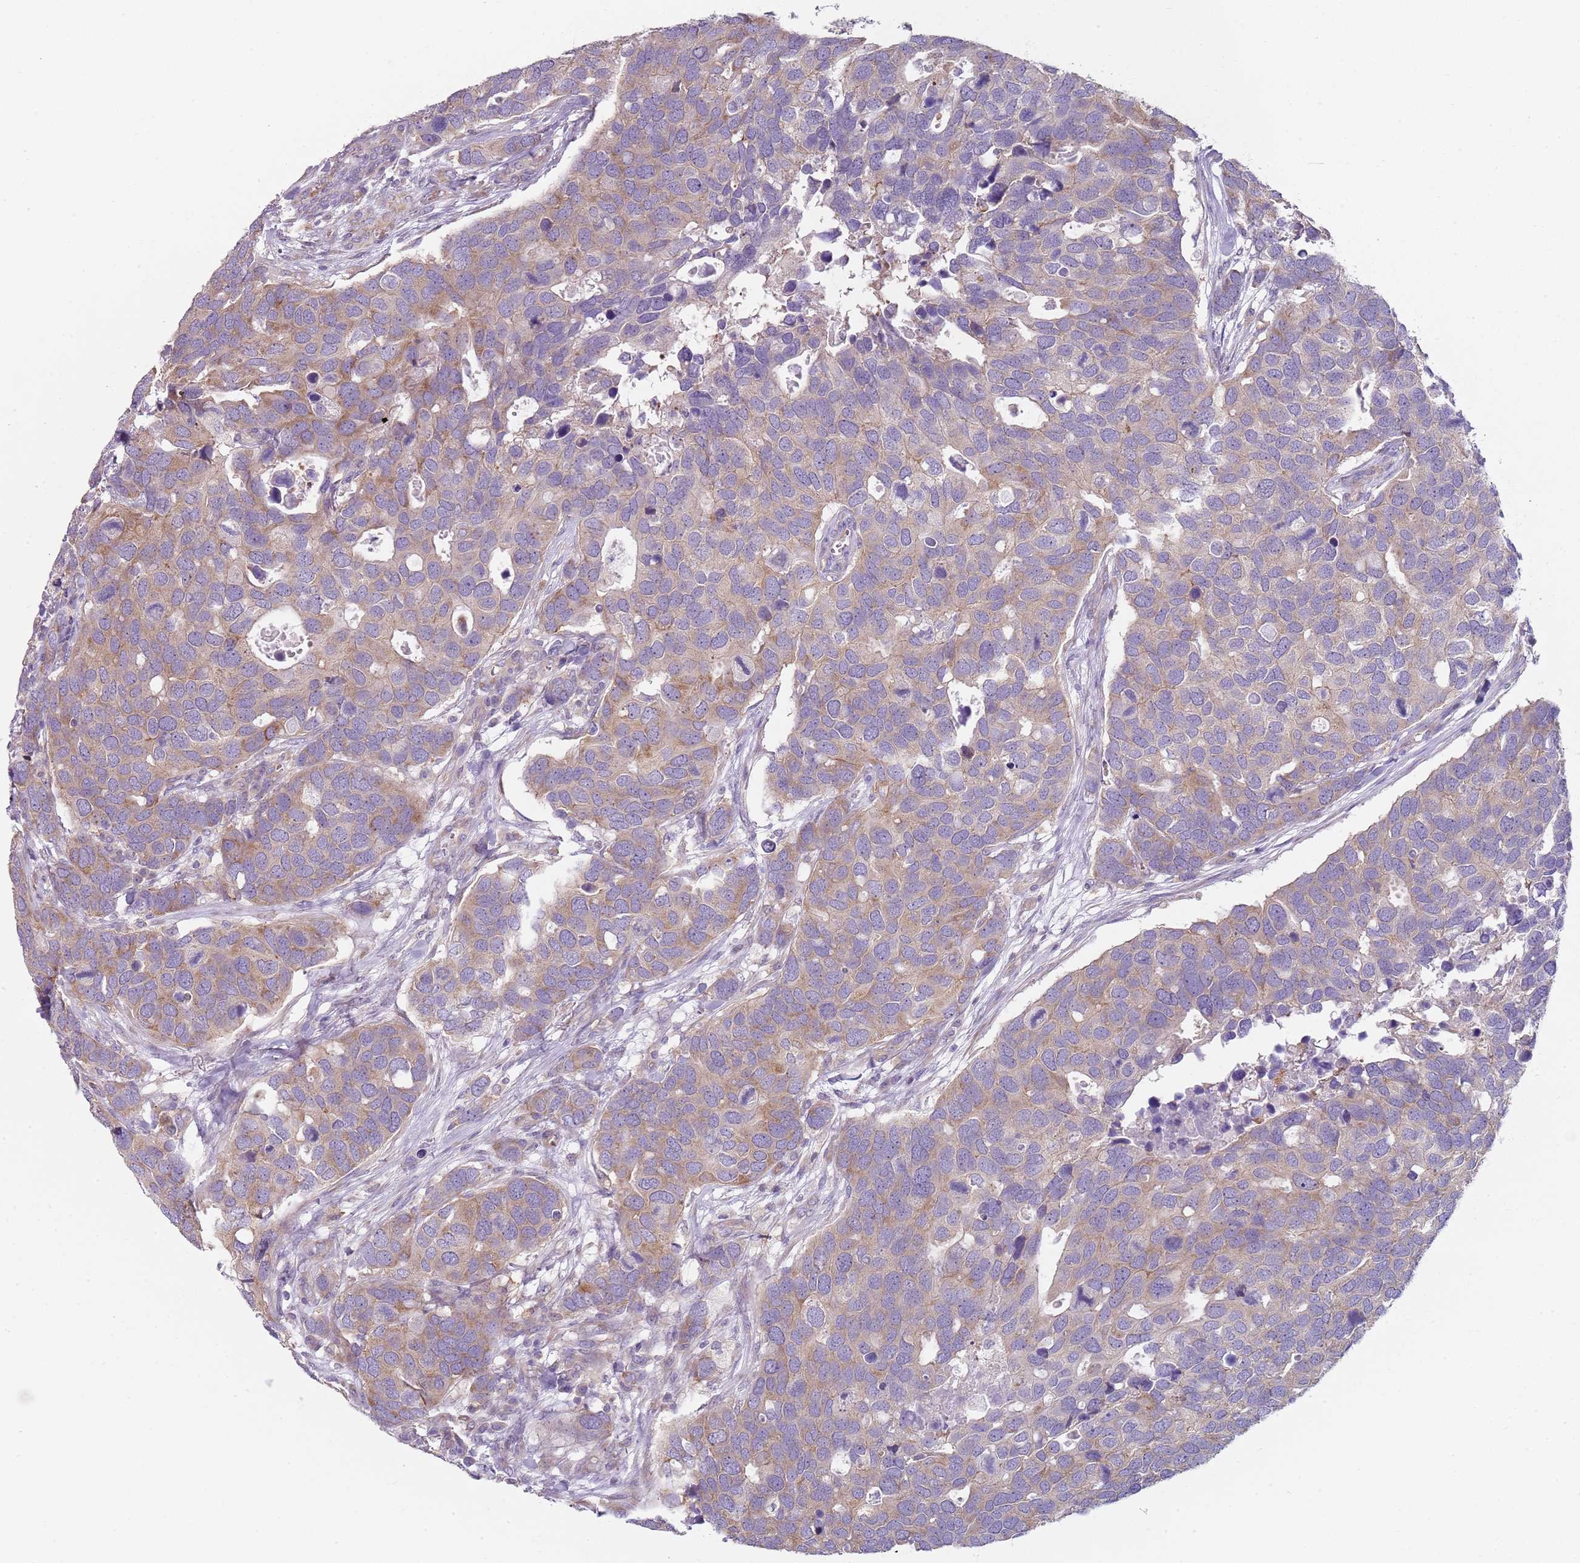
{"staining": {"intensity": "moderate", "quantity": "25%-75%", "location": "cytoplasmic/membranous"}, "tissue": "breast cancer", "cell_type": "Tumor cells", "image_type": "cancer", "snomed": [{"axis": "morphology", "description": "Duct carcinoma"}, {"axis": "topography", "description": "Breast"}], "caption": "Immunohistochemical staining of human breast cancer reveals medium levels of moderate cytoplasmic/membranous expression in about 25%-75% of tumor cells. The staining was performed using DAB, with brown indicating positive protein expression. Nuclei are stained blue with hematoxylin.", "gene": "SLC26A6", "patient": {"sex": "female", "age": 83}}